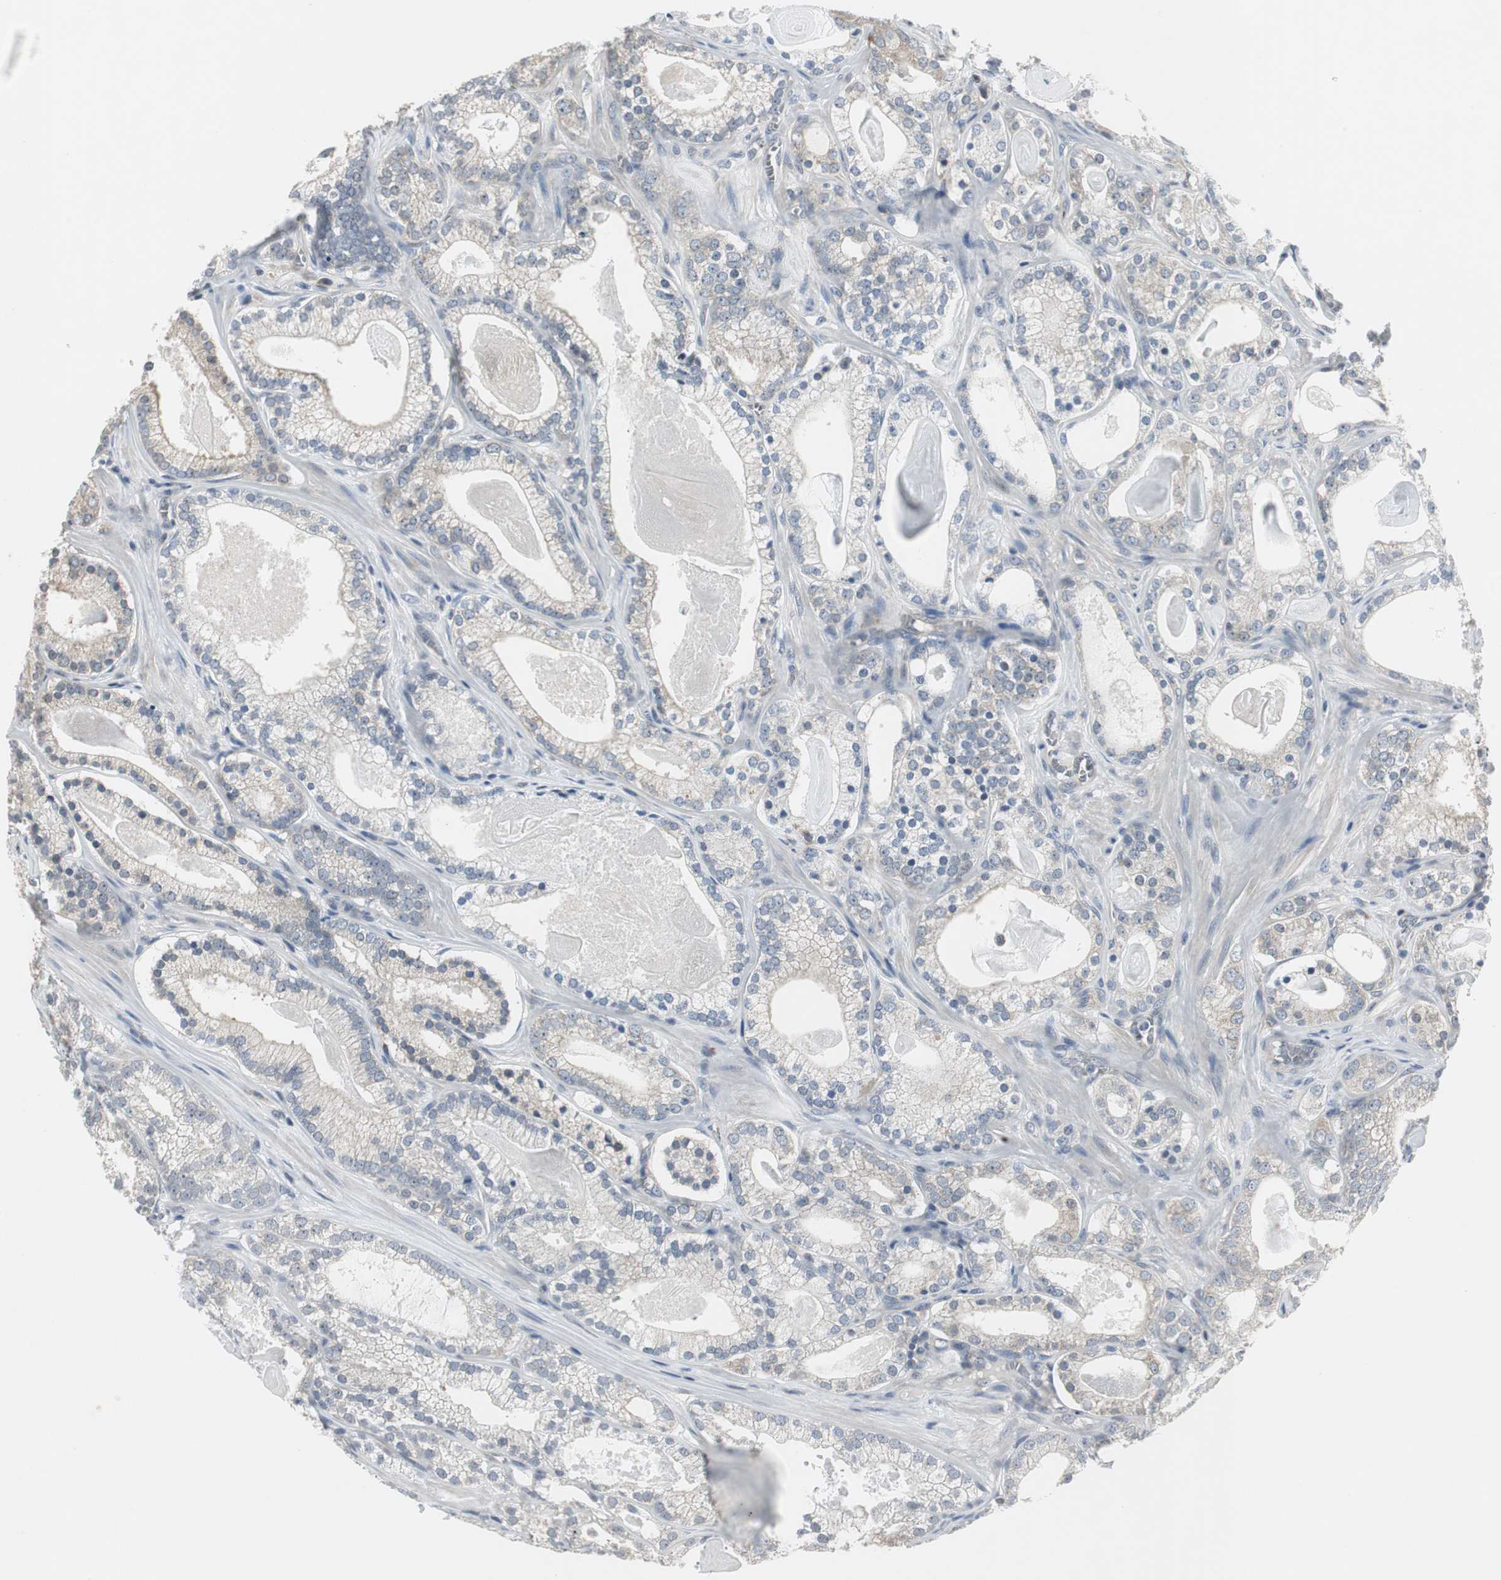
{"staining": {"intensity": "weak", "quantity": "25%-75%", "location": "cytoplasmic/membranous"}, "tissue": "prostate cancer", "cell_type": "Tumor cells", "image_type": "cancer", "snomed": [{"axis": "morphology", "description": "Adenocarcinoma, Low grade"}, {"axis": "topography", "description": "Prostate"}], "caption": "Prostate cancer (low-grade adenocarcinoma) stained with DAB IHC reveals low levels of weak cytoplasmic/membranous expression in approximately 25%-75% of tumor cells.", "gene": "CCT5", "patient": {"sex": "male", "age": 59}}